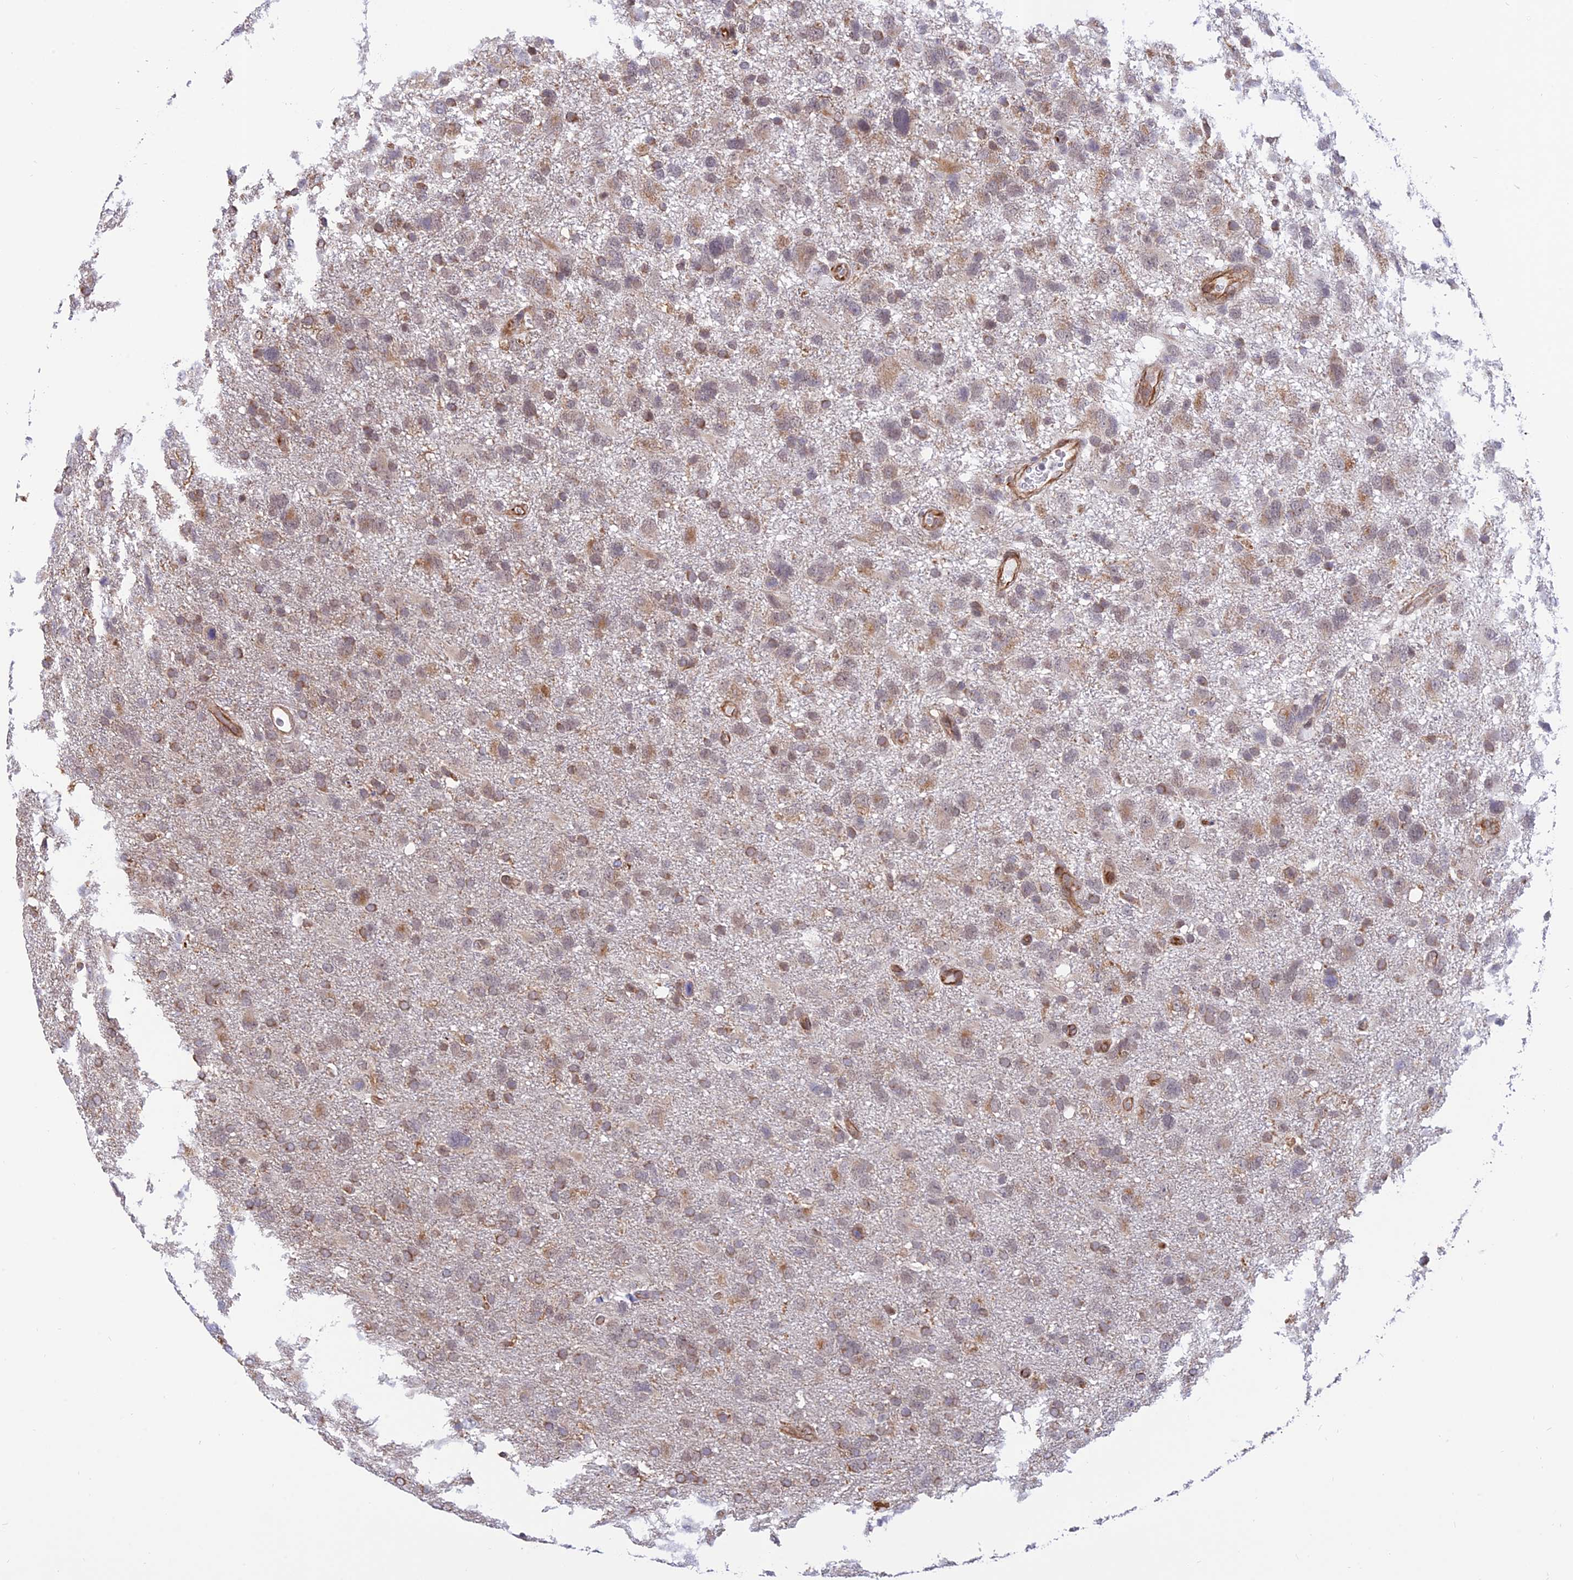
{"staining": {"intensity": "weak", "quantity": "25%-75%", "location": "cytoplasmic/membranous,nuclear"}, "tissue": "glioma", "cell_type": "Tumor cells", "image_type": "cancer", "snomed": [{"axis": "morphology", "description": "Glioma, malignant, High grade"}, {"axis": "topography", "description": "Brain"}], "caption": "This micrograph displays immunohistochemistry (IHC) staining of human glioma, with low weak cytoplasmic/membranous and nuclear expression in approximately 25%-75% of tumor cells.", "gene": "PAGR1", "patient": {"sex": "male", "age": 61}}